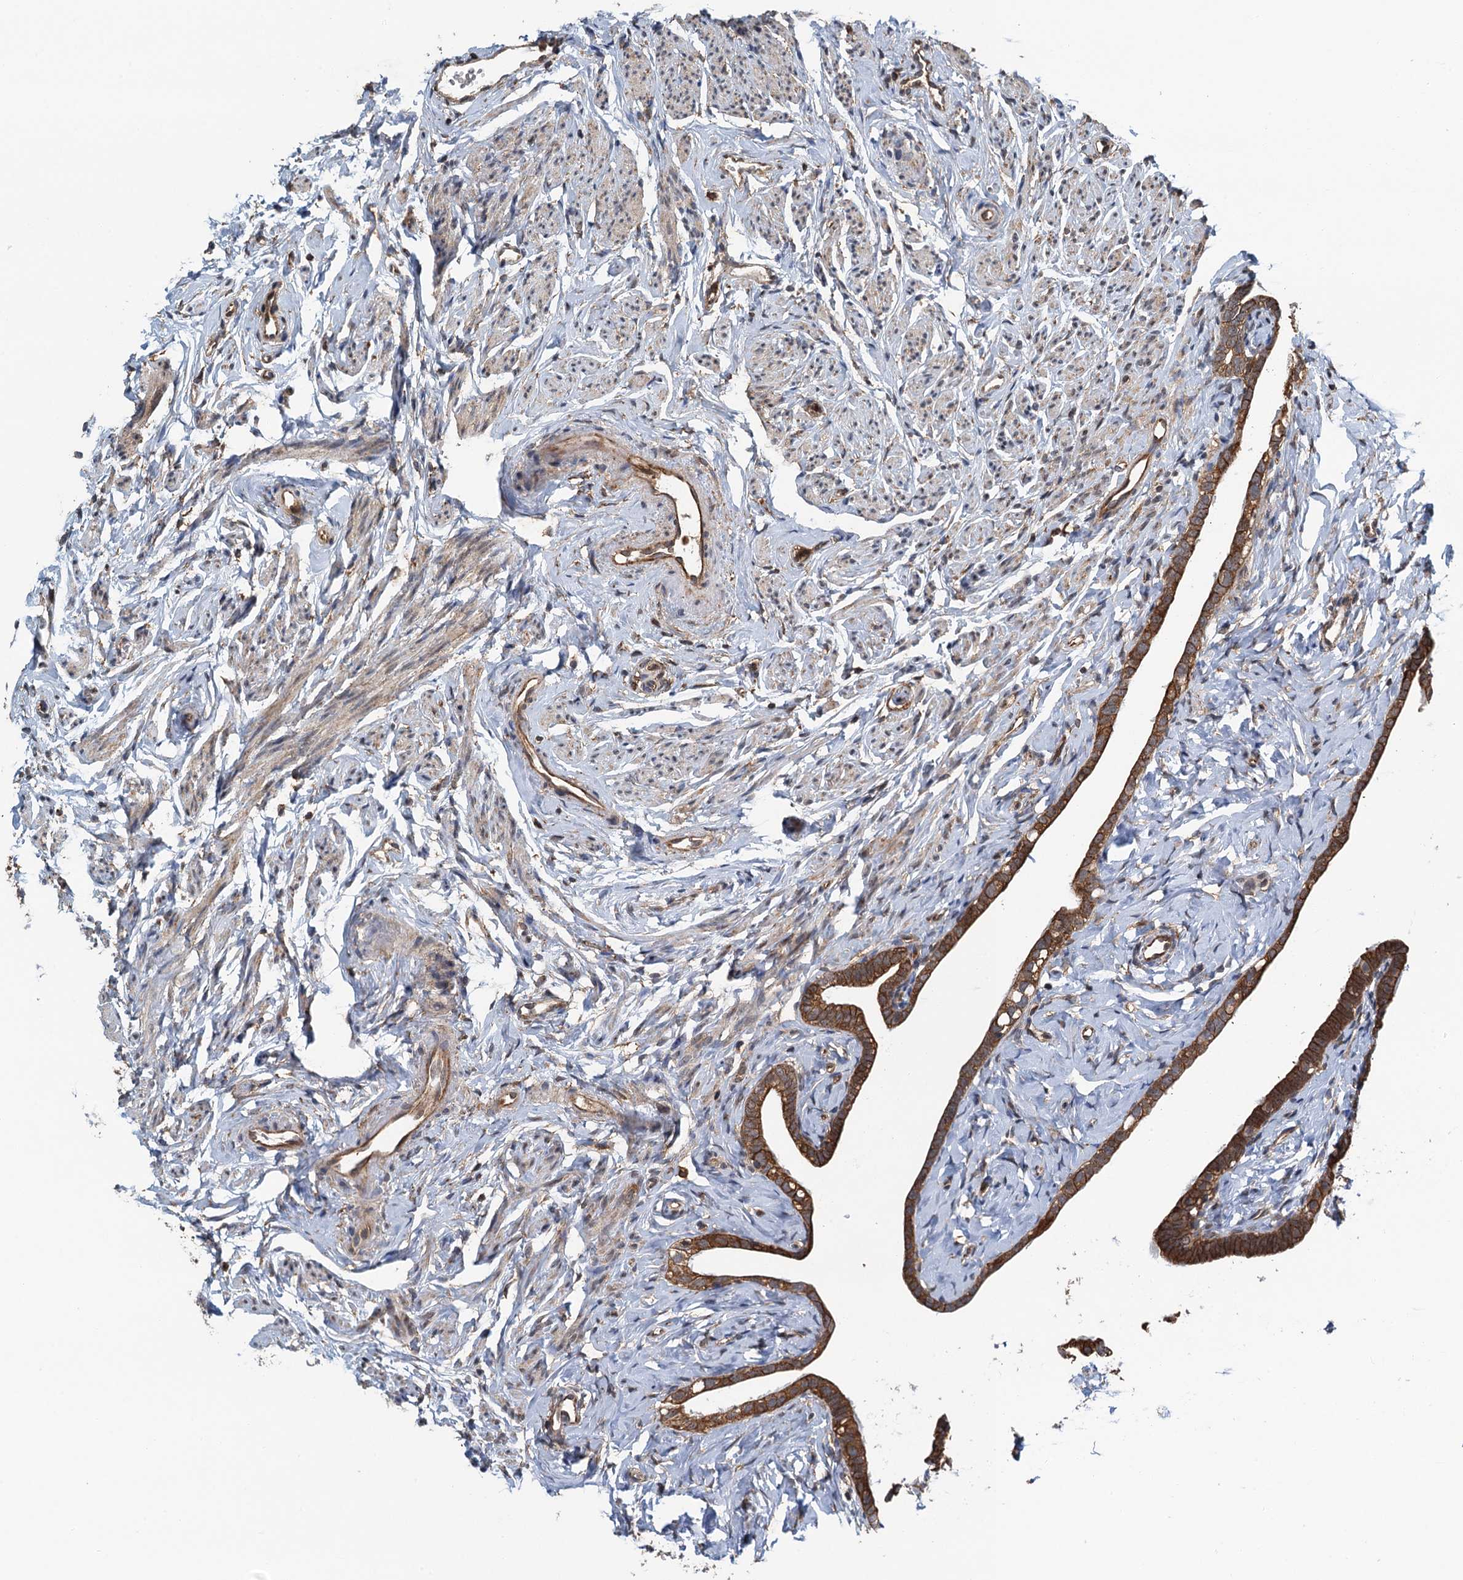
{"staining": {"intensity": "moderate", "quantity": ">75%", "location": "cytoplasmic/membranous"}, "tissue": "fallopian tube", "cell_type": "Glandular cells", "image_type": "normal", "snomed": [{"axis": "morphology", "description": "Normal tissue, NOS"}, {"axis": "topography", "description": "Fallopian tube"}], "caption": "IHC of benign human fallopian tube demonstrates medium levels of moderate cytoplasmic/membranous staining in approximately >75% of glandular cells. (brown staining indicates protein expression, while blue staining denotes nuclei).", "gene": "WHAMM", "patient": {"sex": "female", "age": 66}}